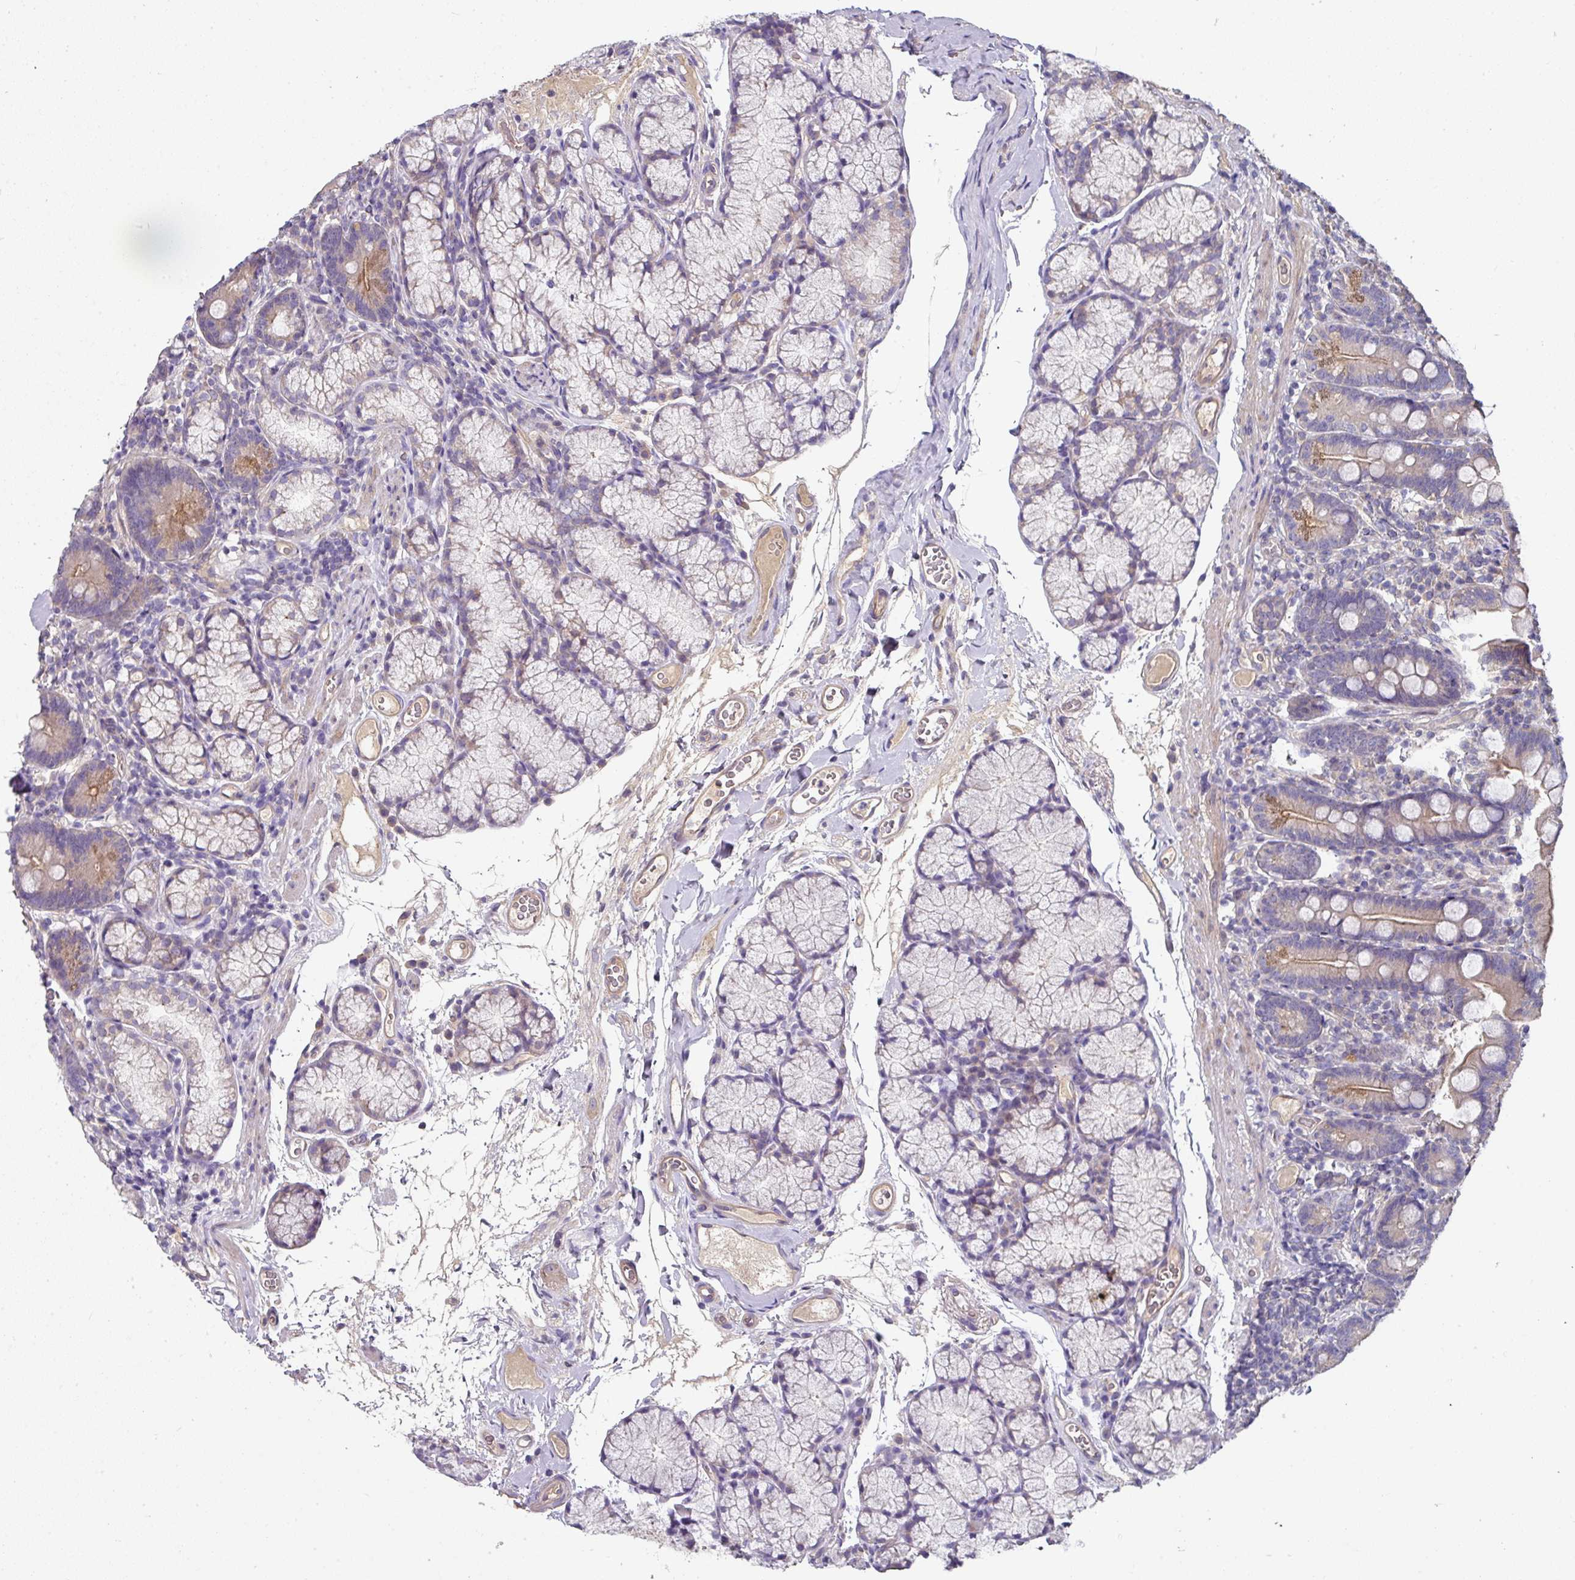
{"staining": {"intensity": "moderate", "quantity": "25%-75%", "location": "cytoplasmic/membranous"}, "tissue": "duodenum", "cell_type": "Glandular cells", "image_type": "normal", "snomed": [{"axis": "morphology", "description": "Normal tissue, NOS"}, {"axis": "topography", "description": "Duodenum"}], "caption": "This is a histology image of immunohistochemistry staining of benign duodenum, which shows moderate positivity in the cytoplasmic/membranous of glandular cells.", "gene": "C4orf48", "patient": {"sex": "female", "age": 67}}